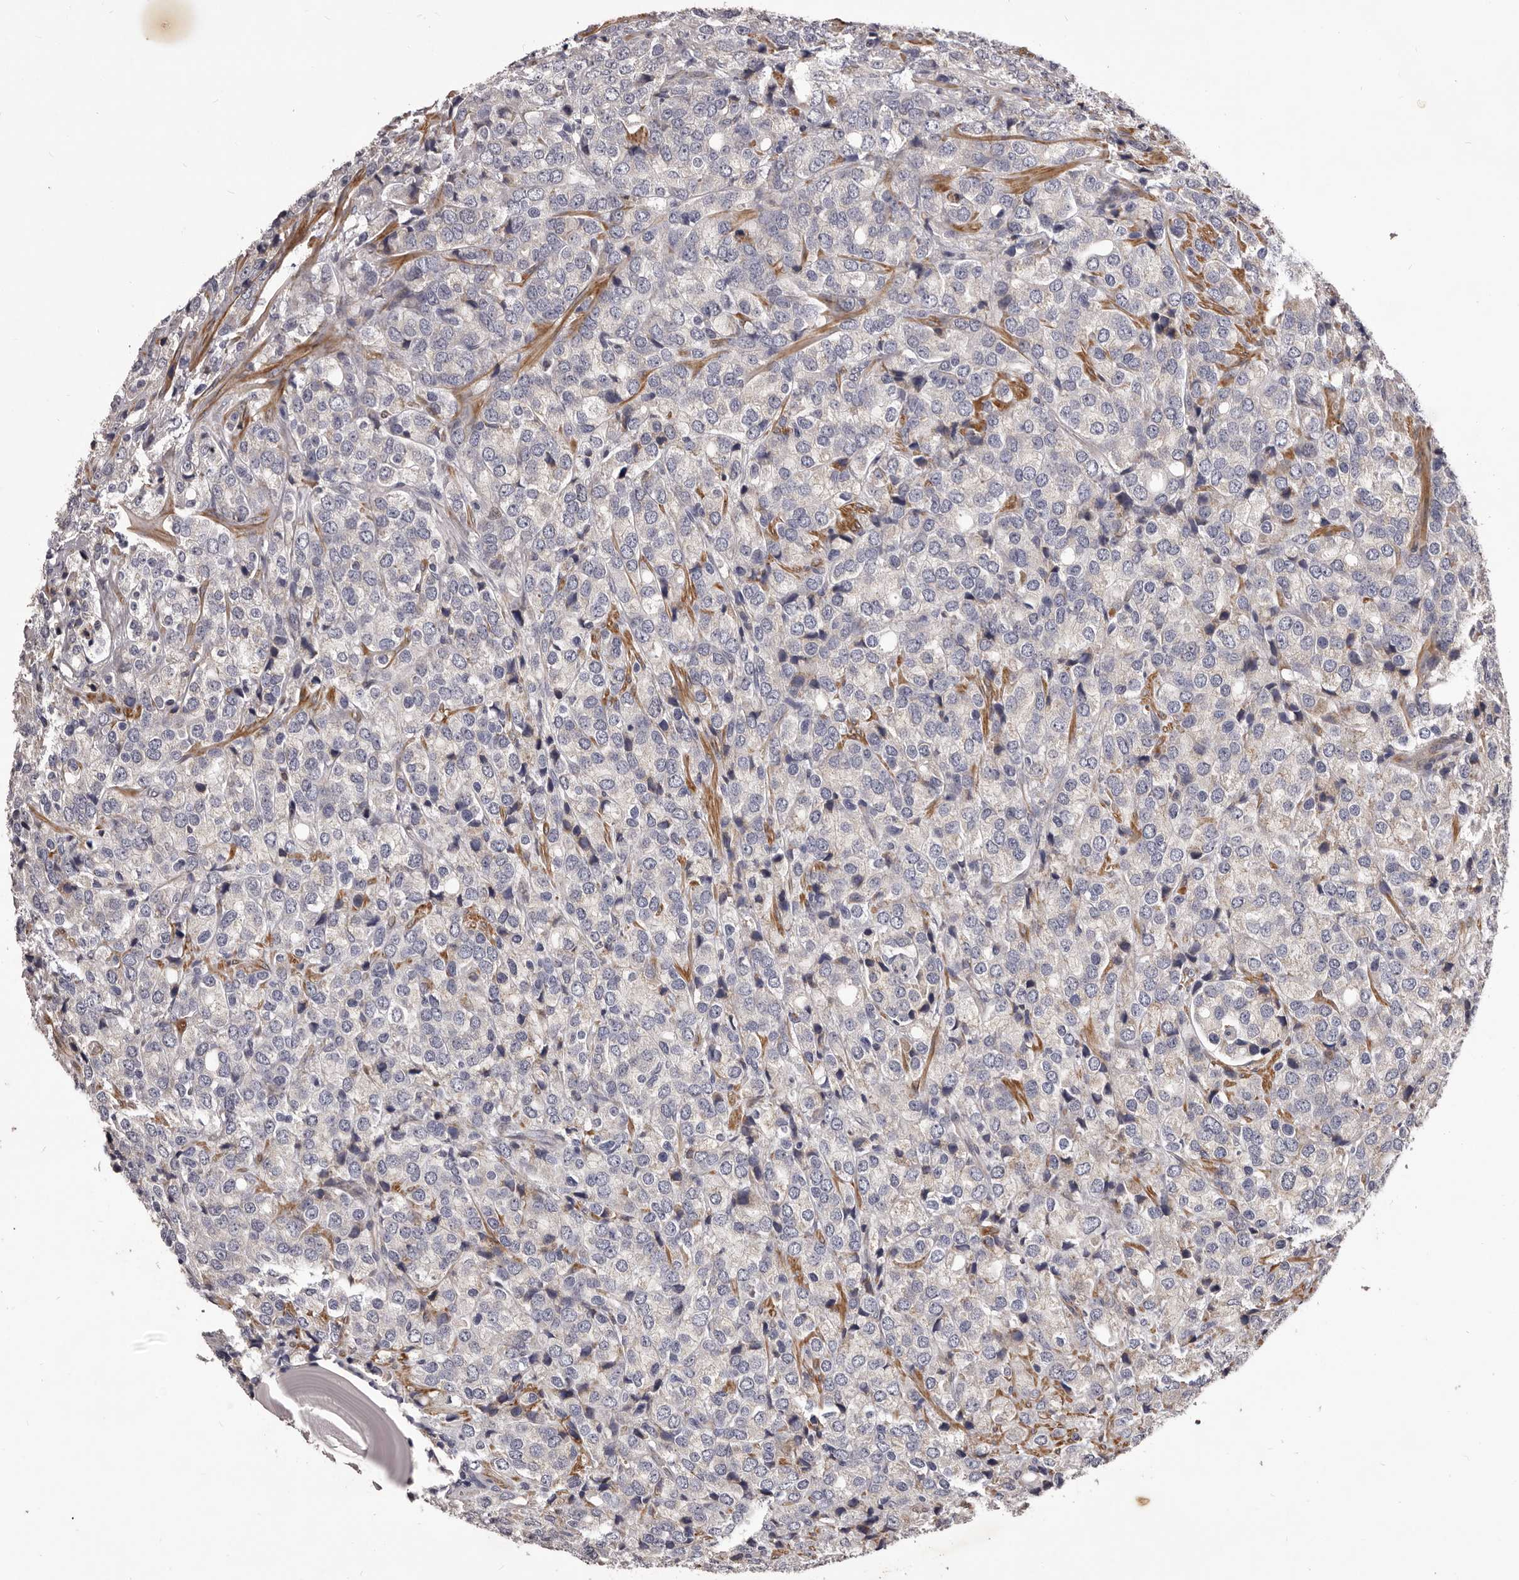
{"staining": {"intensity": "negative", "quantity": "none", "location": "none"}, "tissue": "prostate cancer", "cell_type": "Tumor cells", "image_type": "cancer", "snomed": [{"axis": "morphology", "description": "Adenocarcinoma, Medium grade"}, {"axis": "topography", "description": "Prostate"}], "caption": "Immunohistochemistry photomicrograph of human prostate cancer (adenocarcinoma (medium-grade)) stained for a protein (brown), which reveals no positivity in tumor cells.", "gene": "ALPK1", "patient": {"sex": "male", "age": 70}}